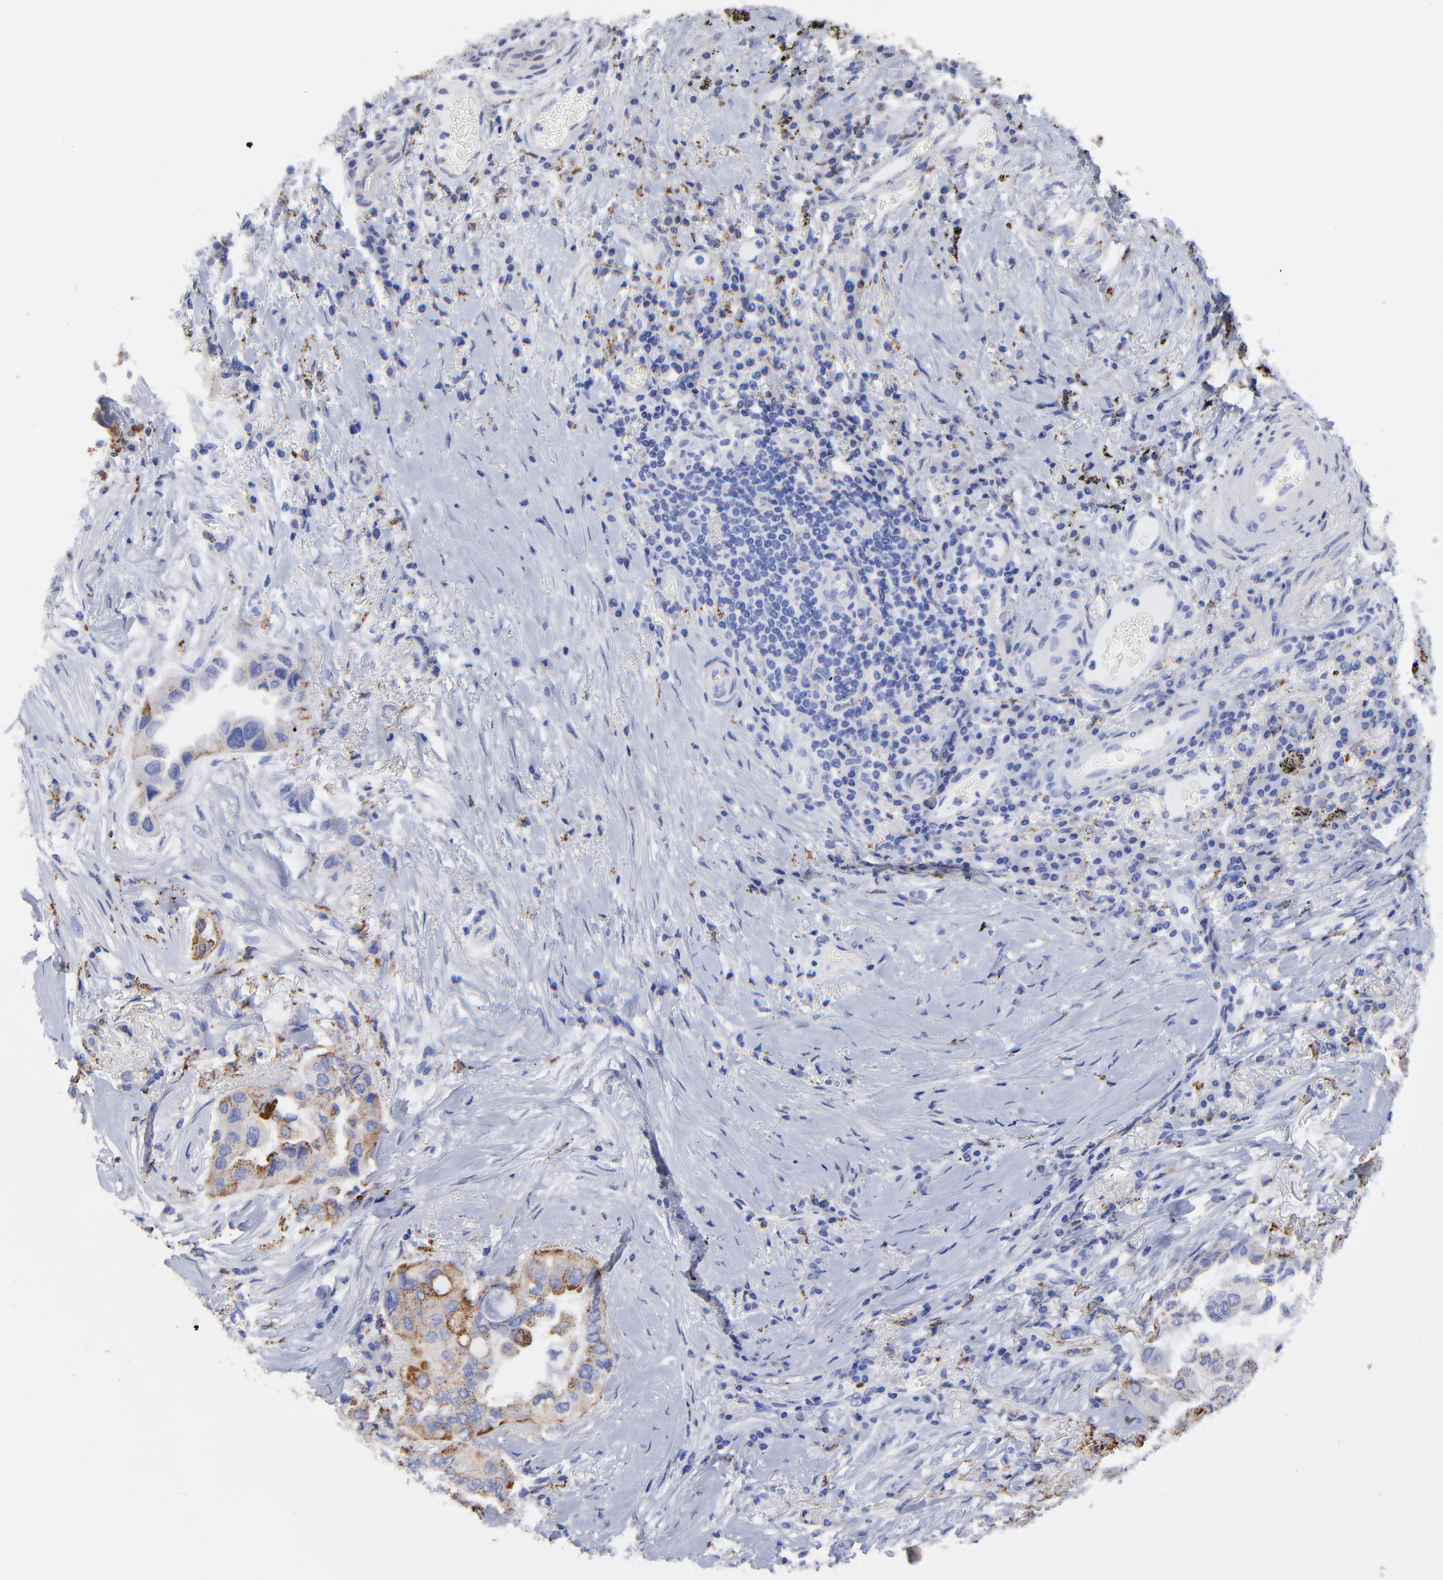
{"staining": {"intensity": "moderate", "quantity": "25%-75%", "location": "cytoplasmic/membranous"}, "tissue": "lung cancer", "cell_type": "Tumor cells", "image_type": "cancer", "snomed": [{"axis": "morphology", "description": "Adenocarcinoma, NOS"}, {"axis": "topography", "description": "Lung"}], "caption": "Human adenocarcinoma (lung) stained for a protein (brown) exhibits moderate cytoplasmic/membranous positive positivity in approximately 25%-75% of tumor cells.", "gene": "PDE4B", "patient": {"sex": "female", "age": 76}}